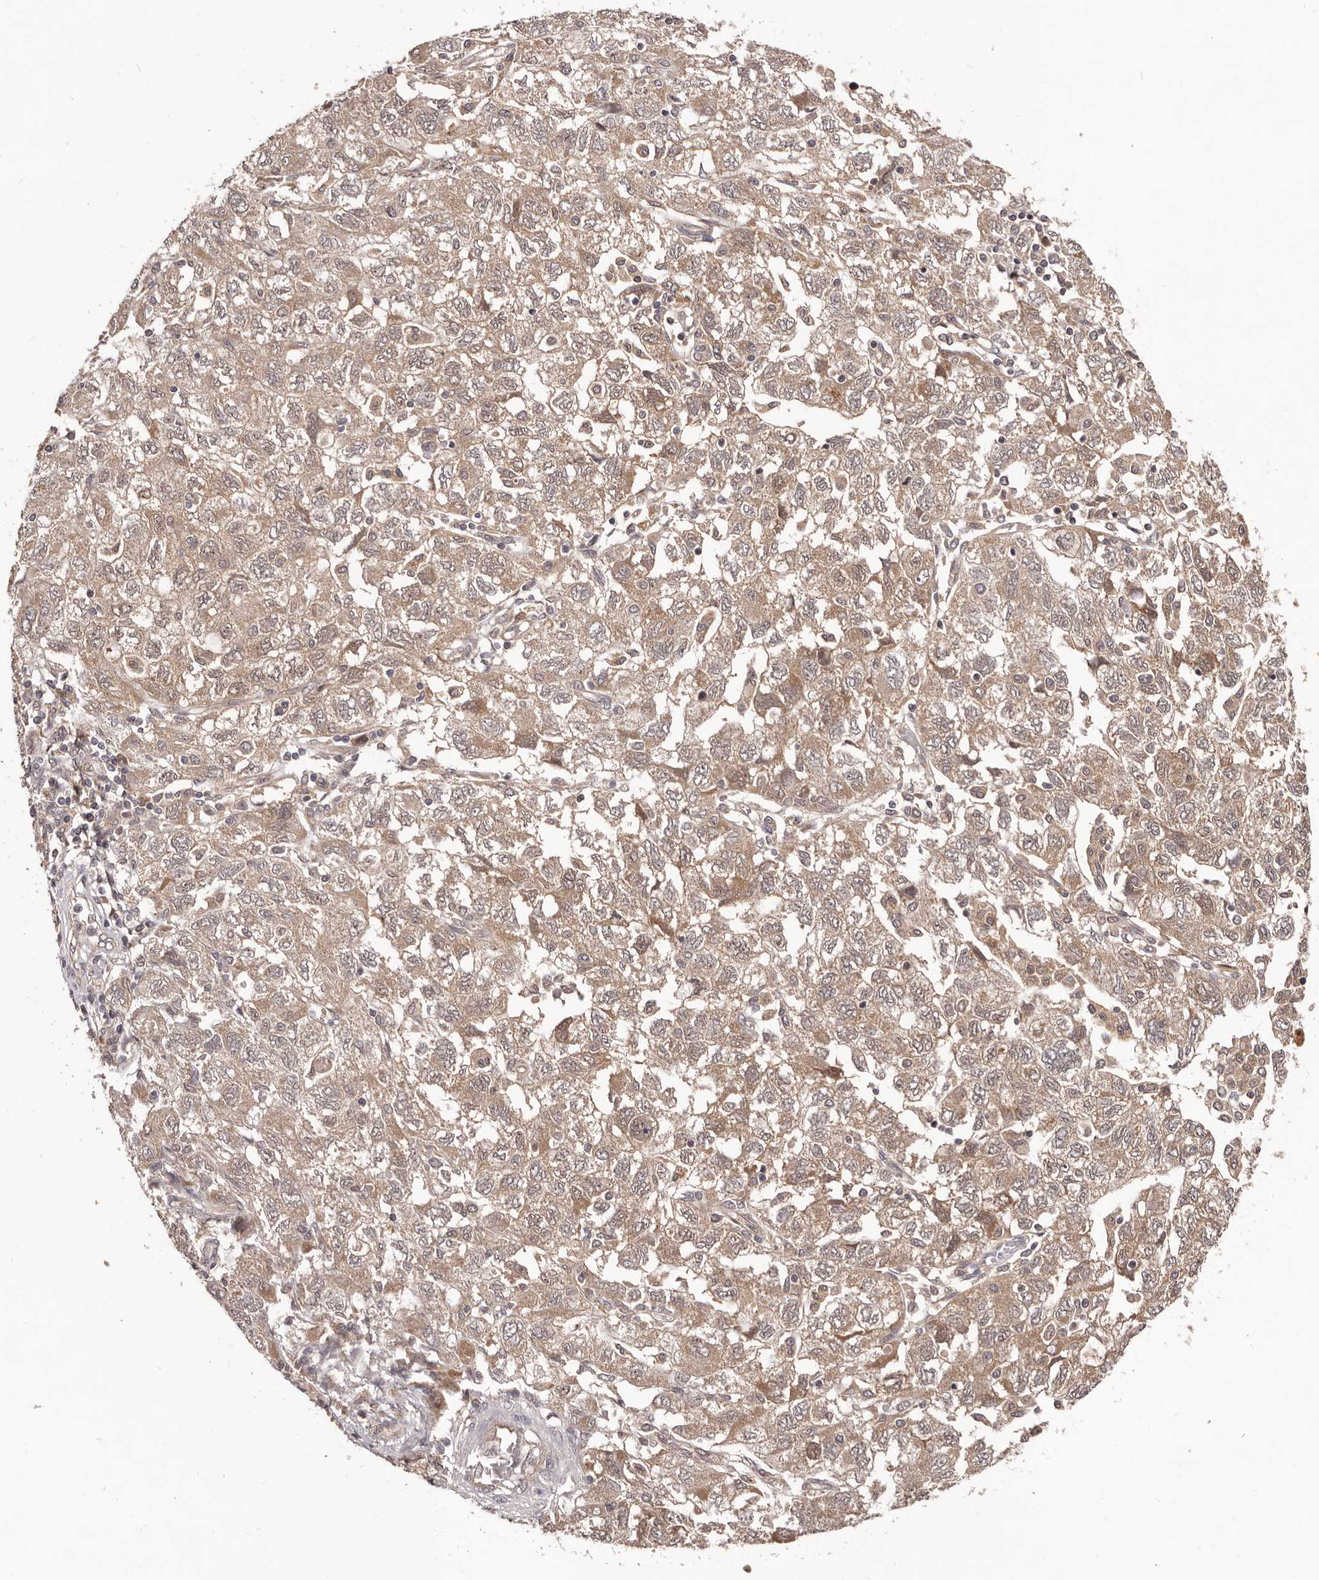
{"staining": {"intensity": "weak", "quantity": ">75%", "location": "cytoplasmic/membranous"}, "tissue": "ovarian cancer", "cell_type": "Tumor cells", "image_type": "cancer", "snomed": [{"axis": "morphology", "description": "Carcinoma, NOS"}, {"axis": "morphology", "description": "Cystadenocarcinoma, serous, NOS"}, {"axis": "topography", "description": "Ovary"}], "caption": "High-power microscopy captured an IHC photomicrograph of ovarian cancer, revealing weak cytoplasmic/membranous expression in about >75% of tumor cells.", "gene": "MDP1", "patient": {"sex": "female", "age": 69}}